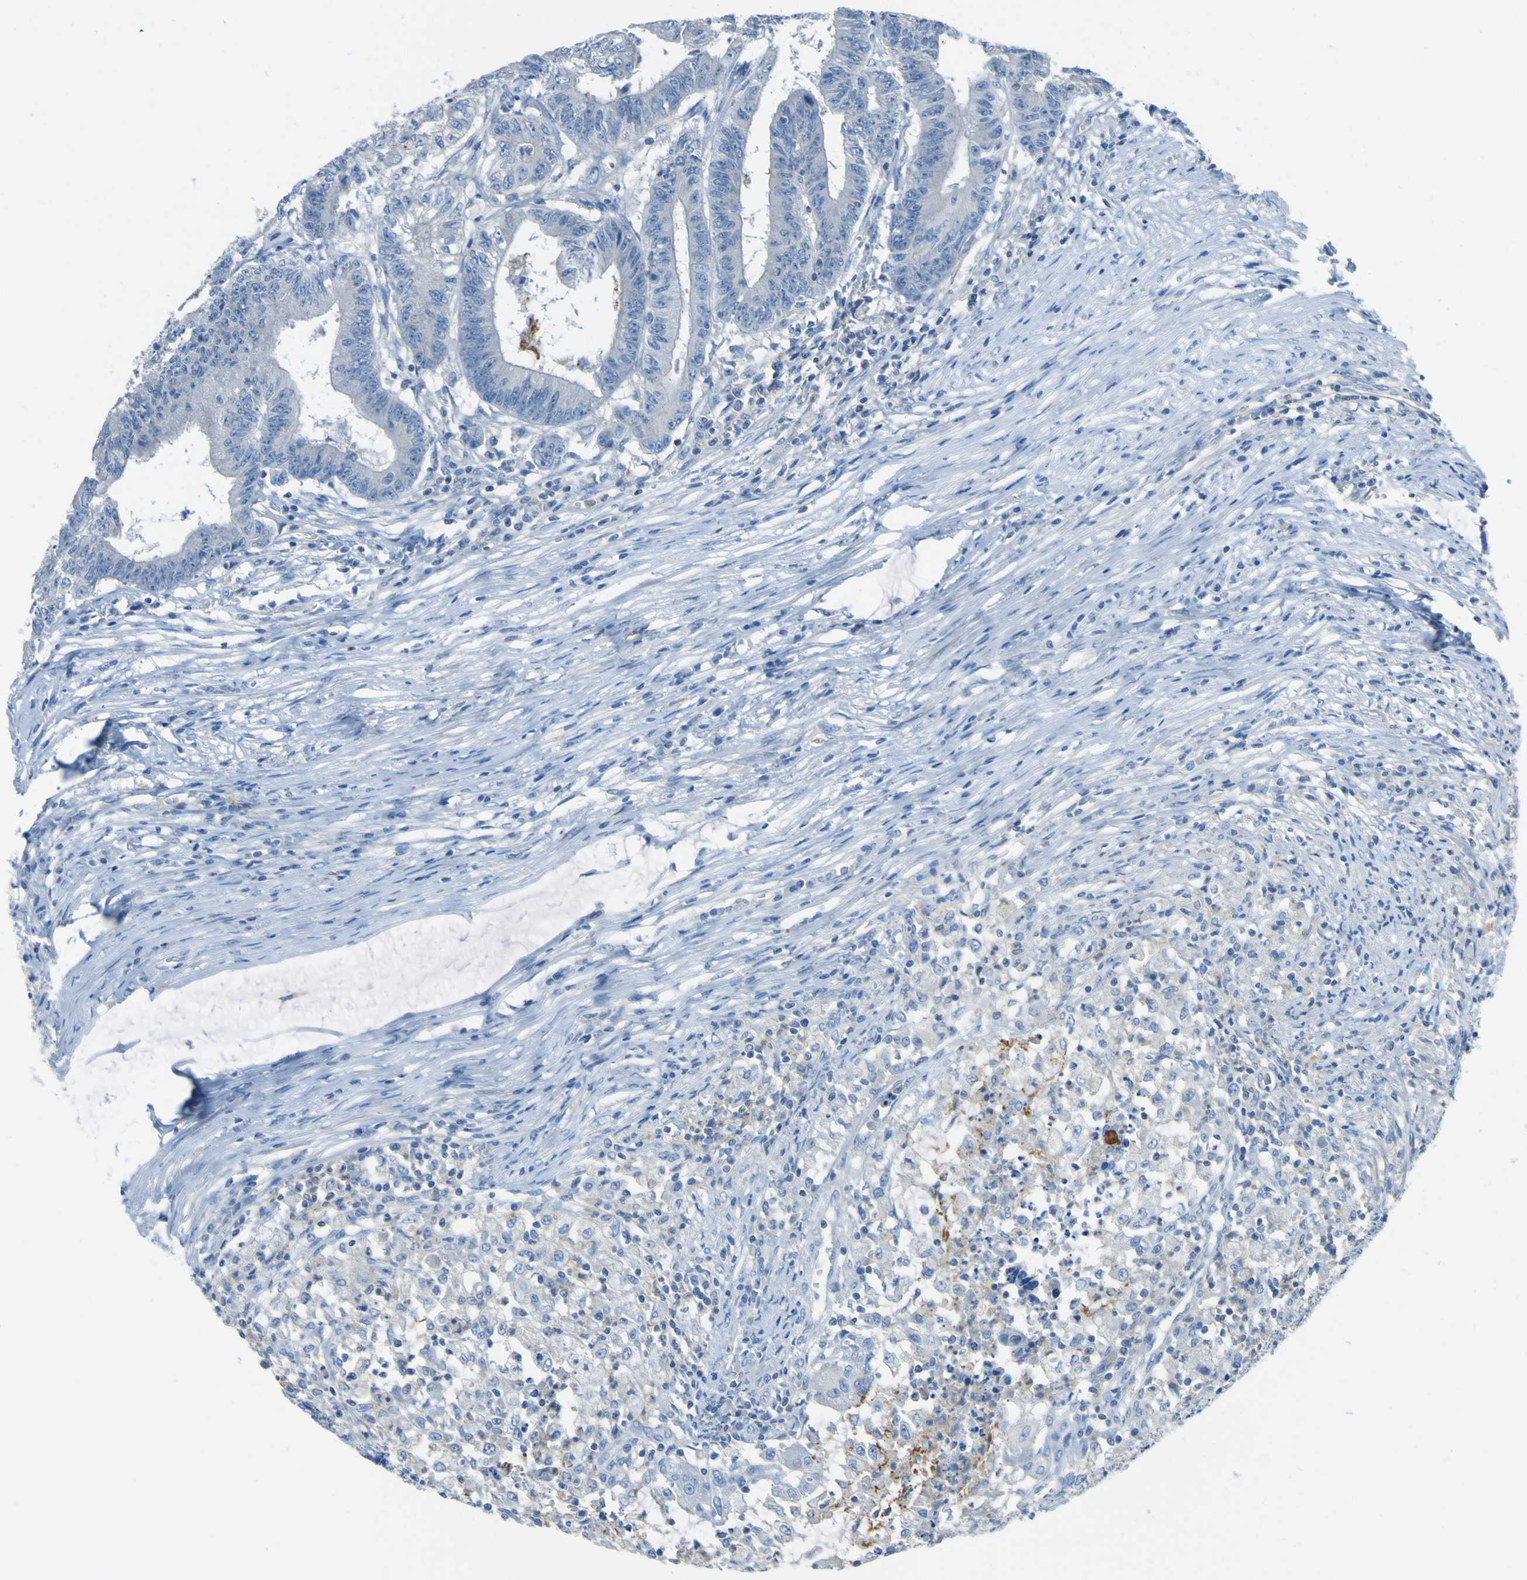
{"staining": {"intensity": "negative", "quantity": "none", "location": "none"}, "tissue": "colorectal cancer", "cell_type": "Tumor cells", "image_type": "cancer", "snomed": [{"axis": "morphology", "description": "Adenocarcinoma, NOS"}, {"axis": "topography", "description": "Colon"}], "caption": "There is no significant positivity in tumor cells of colorectal cancer.", "gene": "OGN", "patient": {"sex": "male", "age": 45}}